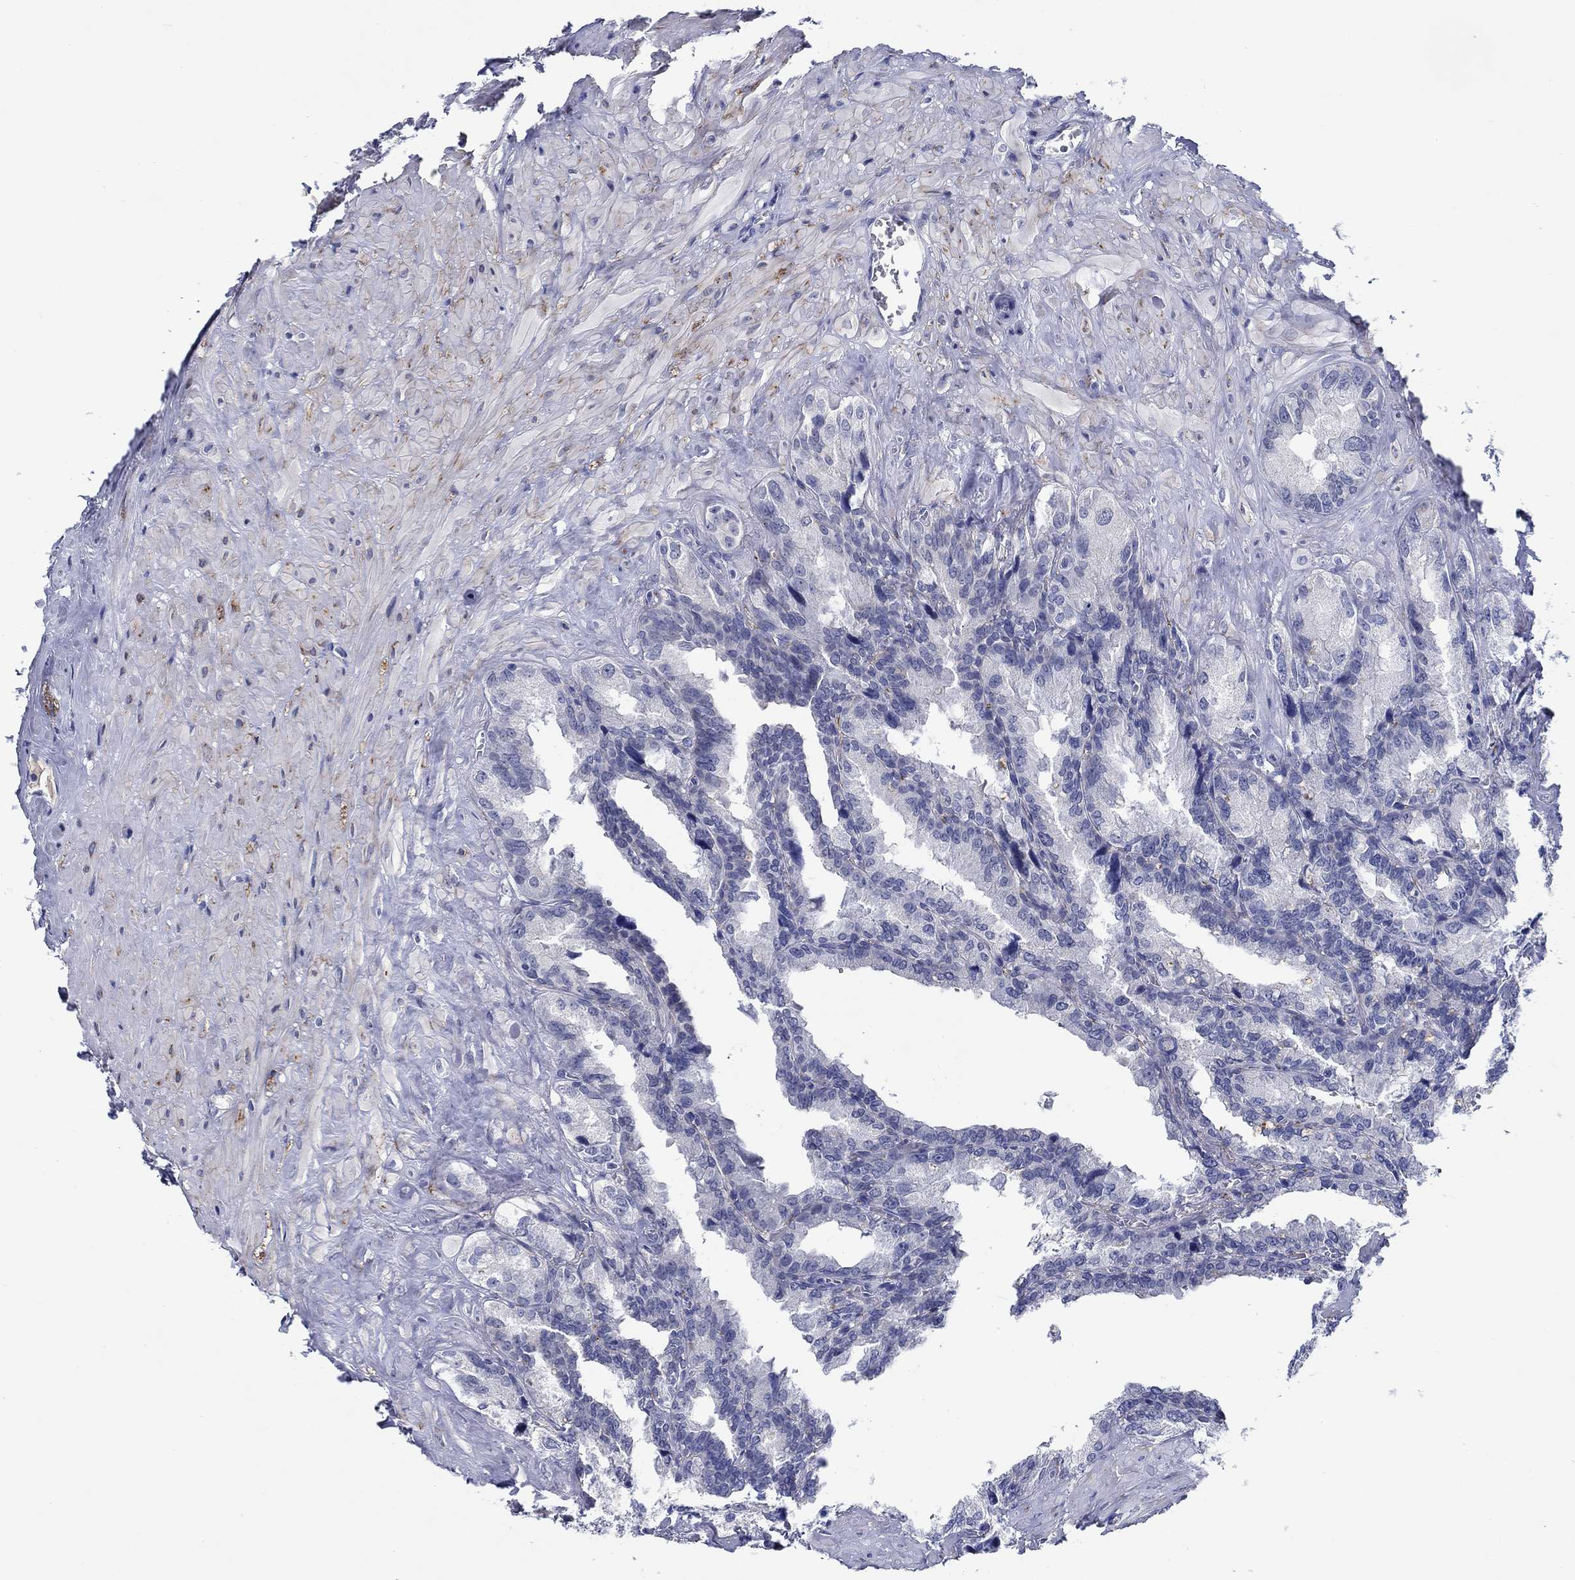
{"staining": {"intensity": "negative", "quantity": "none", "location": "none"}, "tissue": "seminal vesicle", "cell_type": "Glandular cells", "image_type": "normal", "snomed": [{"axis": "morphology", "description": "Normal tissue, NOS"}, {"axis": "topography", "description": "Seminal veicle"}], "caption": "The immunohistochemistry (IHC) photomicrograph has no significant staining in glandular cells of seminal vesicle.", "gene": "MC2R", "patient": {"sex": "male", "age": 72}}